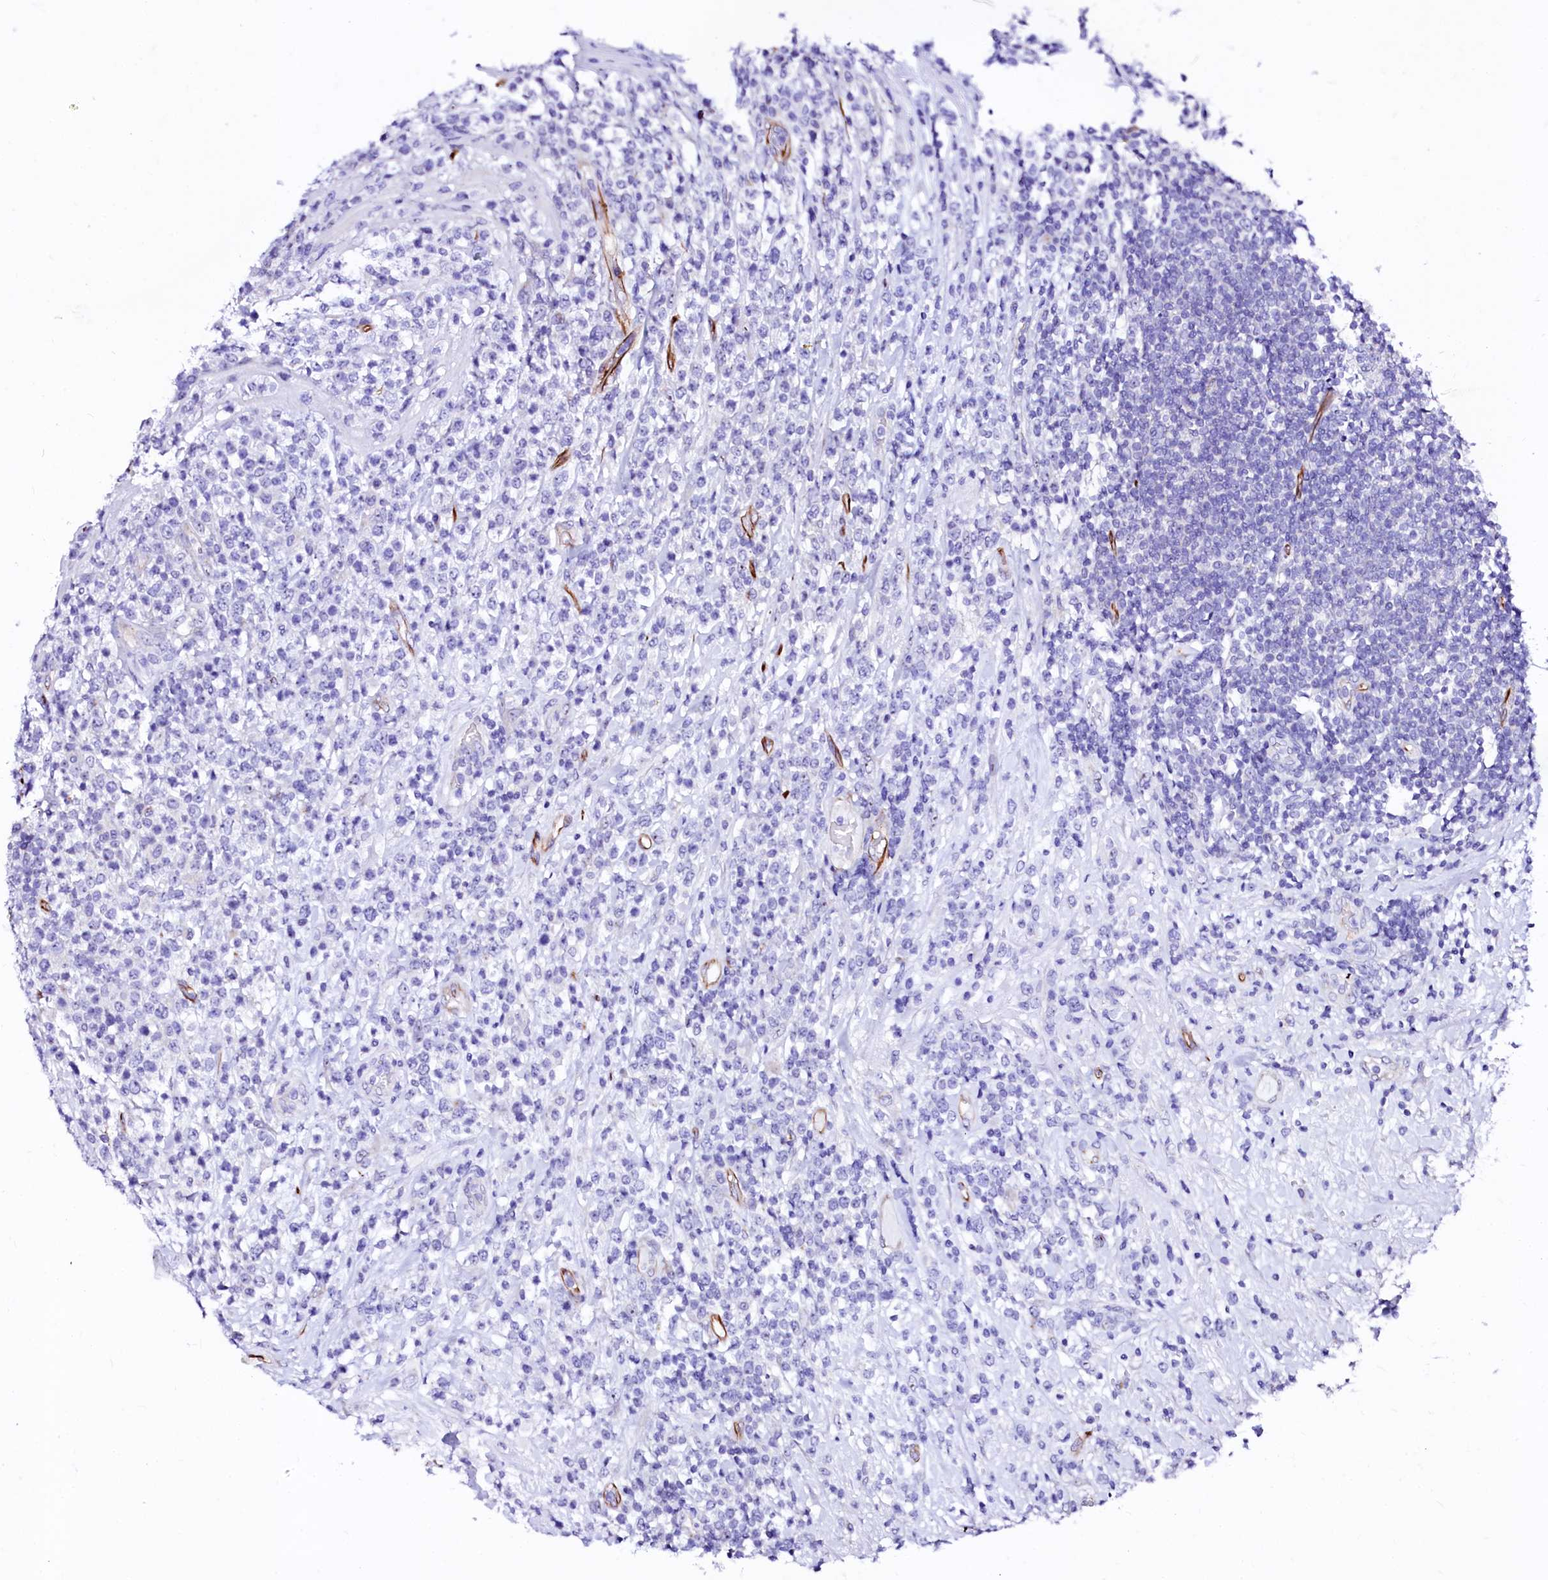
{"staining": {"intensity": "negative", "quantity": "none", "location": "none"}, "tissue": "lymphoma", "cell_type": "Tumor cells", "image_type": "cancer", "snomed": [{"axis": "morphology", "description": "Malignant lymphoma, non-Hodgkin's type, High grade"}, {"axis": "topography", "description": "Colon"}], "caption": "Immunohistochemistry photomicrograph of neoplastic tissue: lymphoma stained with DAB (3,3'-diaminobenzidine) demonstrates no significant protein staining in tumor cells.", "gene": "SFR1", "patient": {"sex": "female", "age": 53}}